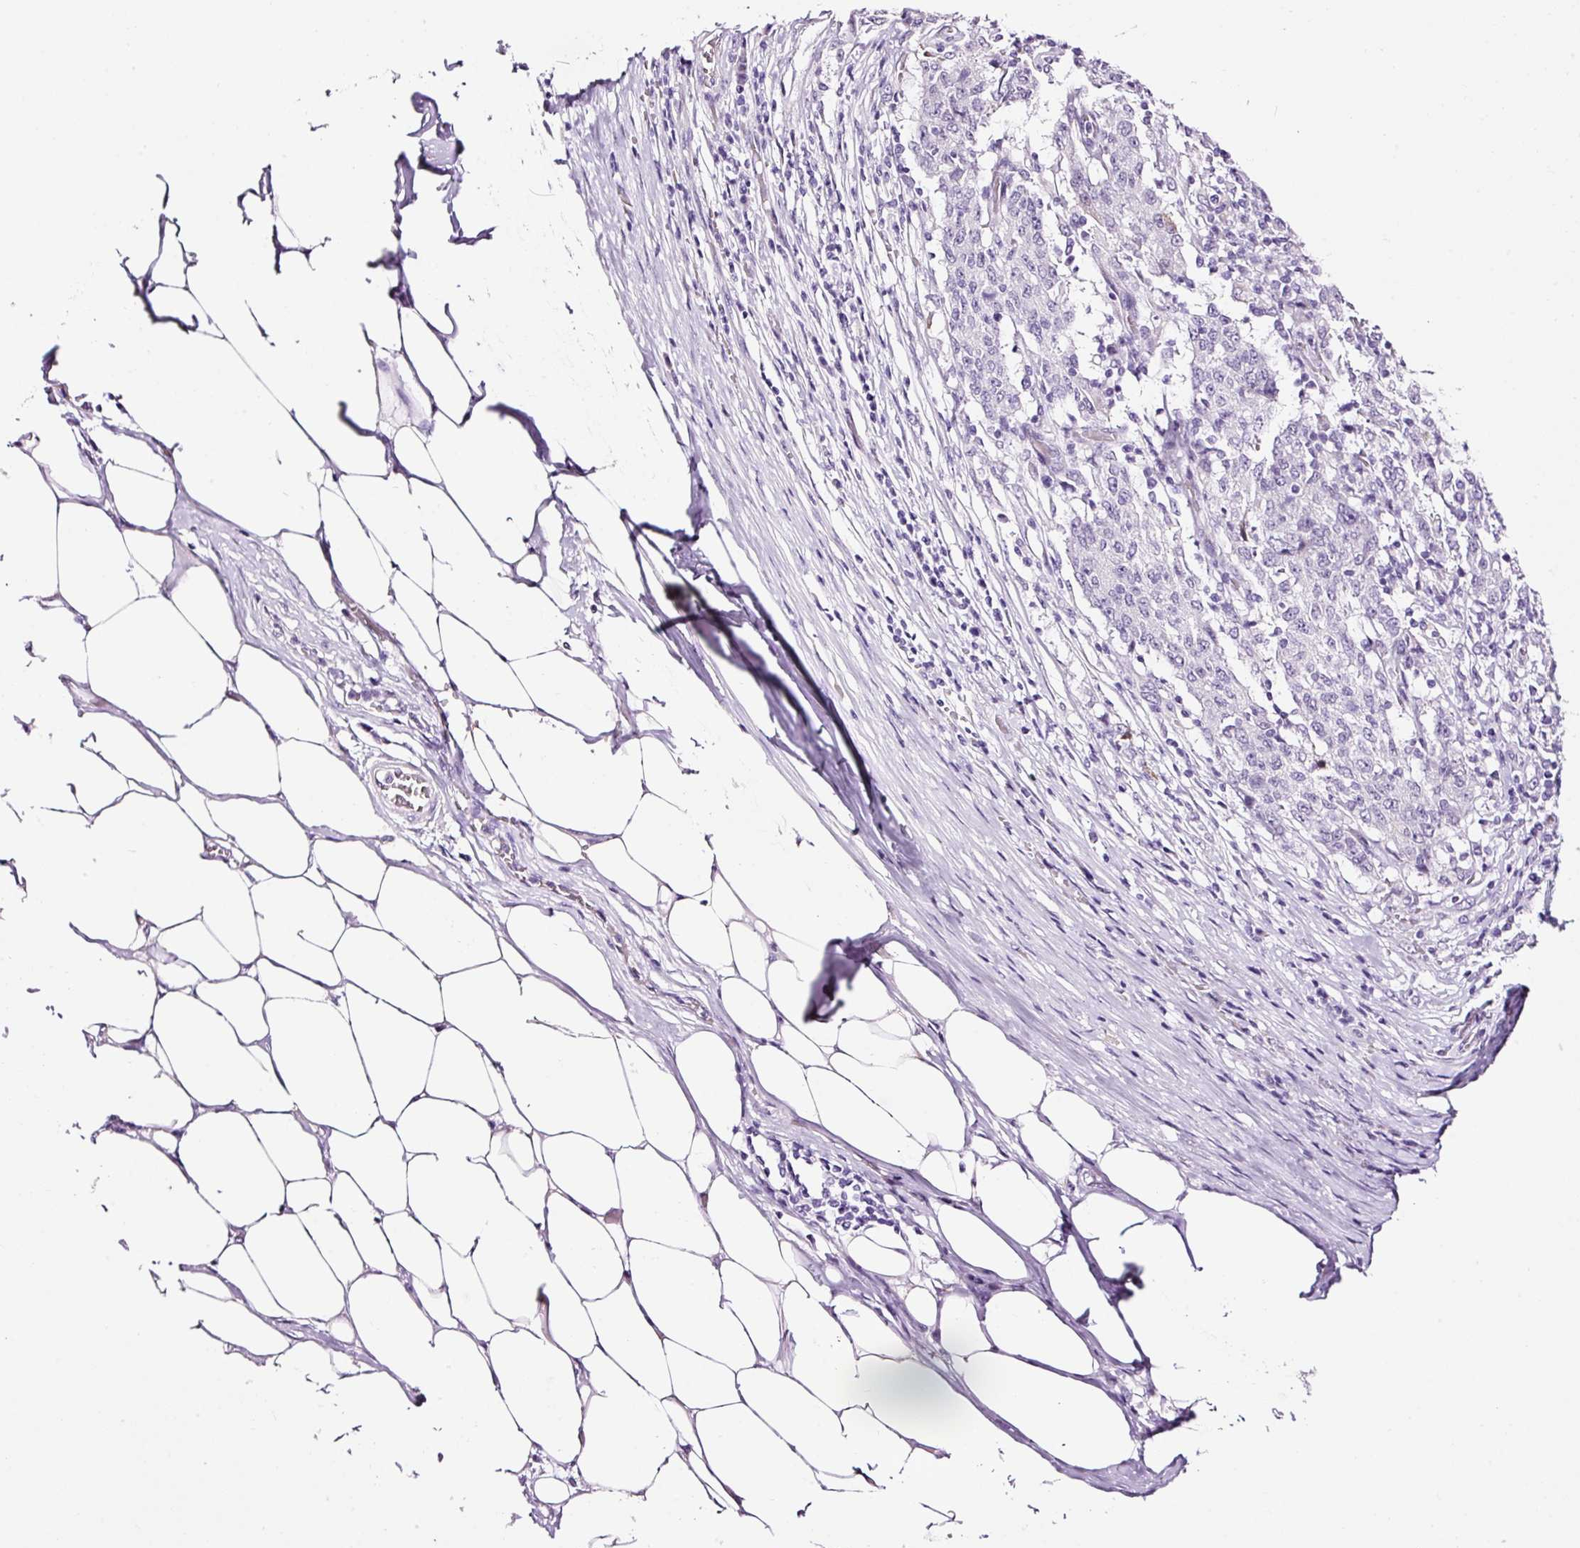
{"staining": {"intensity": "negative", "quantity": "none", "location": "none"}, "tissue": "stomach cancer", "cell_type": "Tumor cells", "image_type": "cancer", "snomed": [{"axis": "morphology", "description": "Adenocarcinoma, NOS"}, {"axis": "topography", "description": "Stomach"}], "caption": "Histopathology image shows no protein expression in tumor cells of stomach cancer (adenocarcinoma) tissue. (DAB (3,3'-diaminobenzidine) immunohistochemistry (IHC) with hematoxylin counter stain).", "gene": "RTF2", "patient": {"sex": "male", "age": 59}}